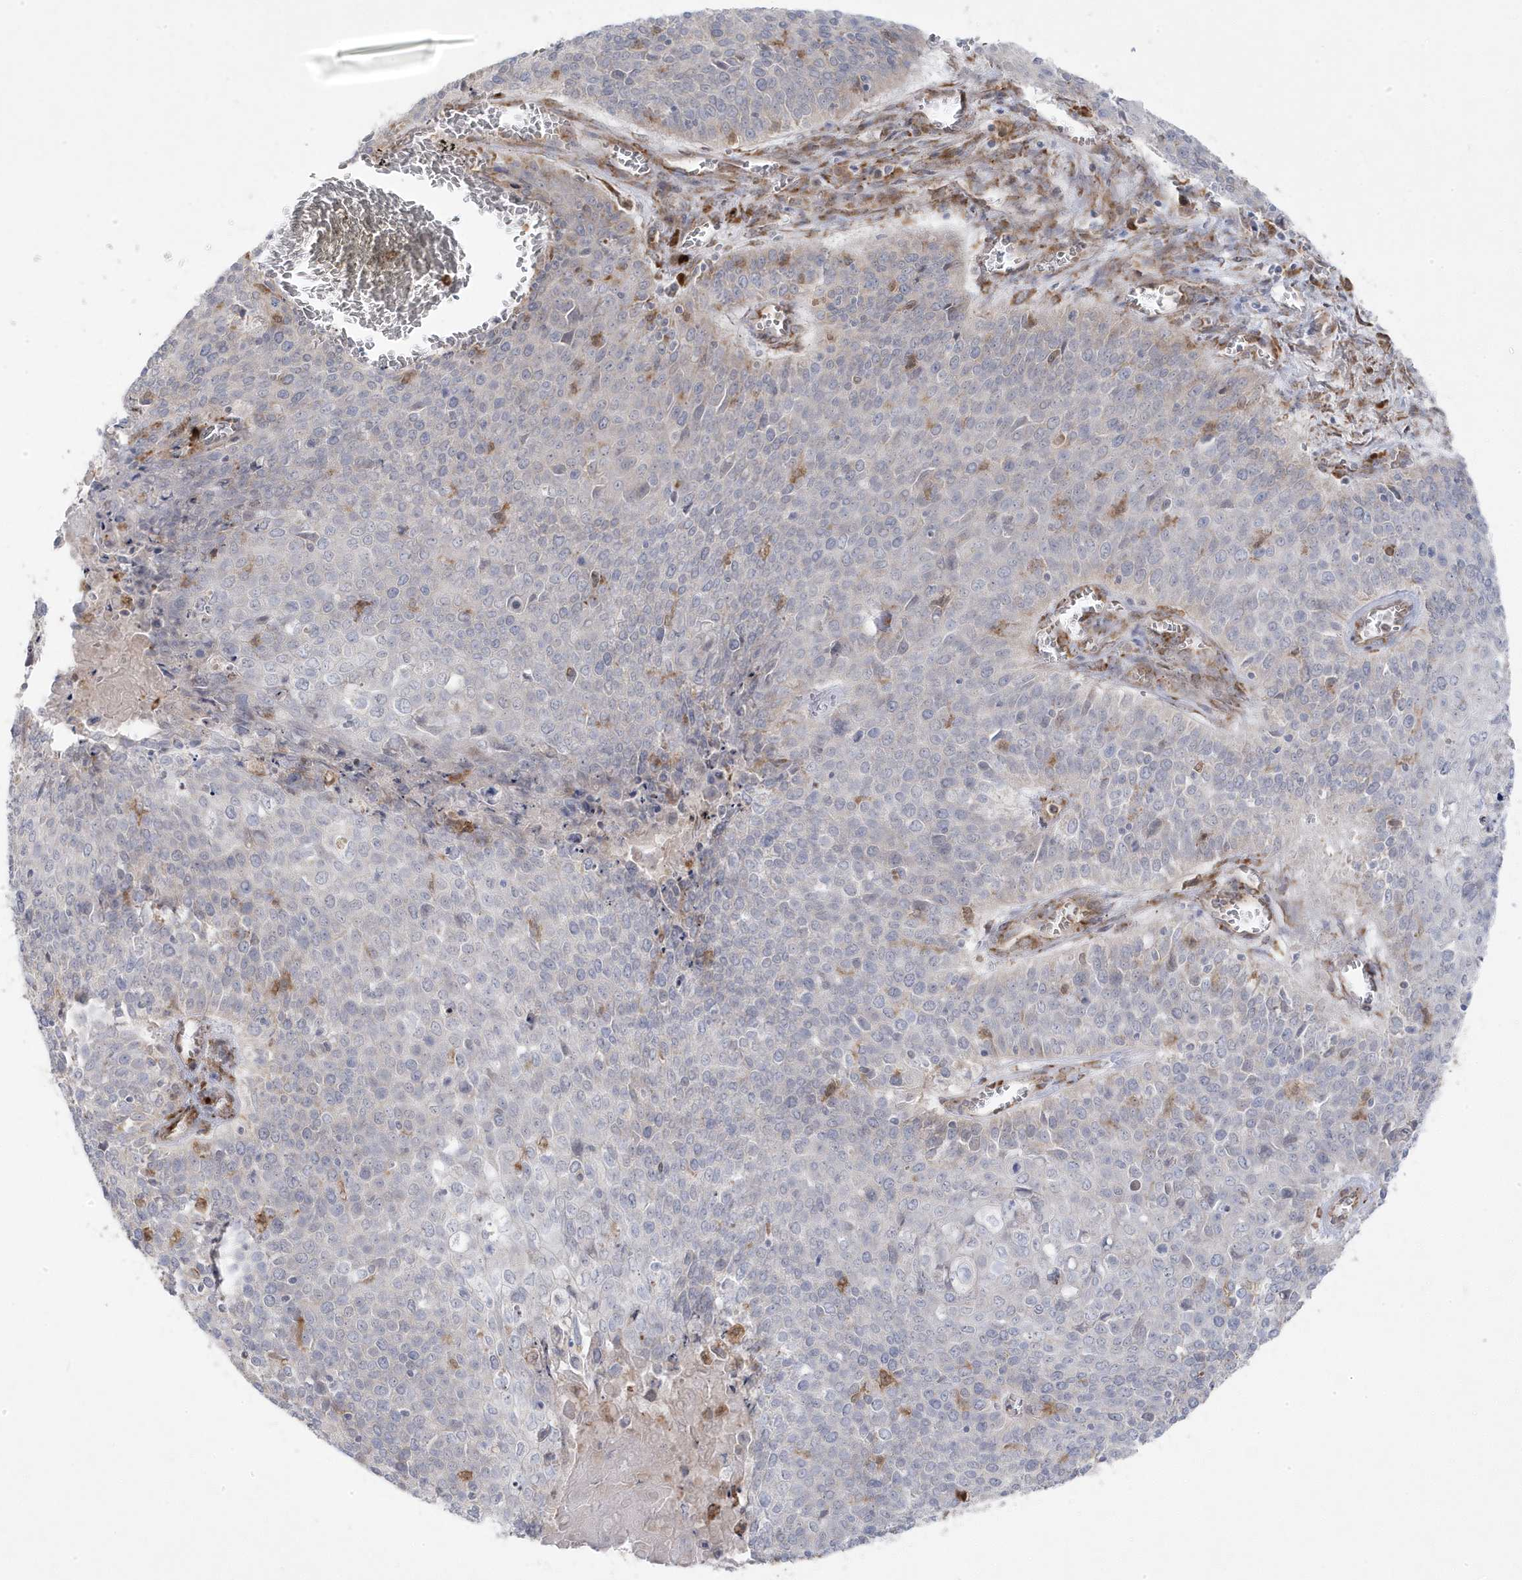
{"staining": {"intensity": "negative", "quantity": "none", "location": "none"}, "tissue": "cervical cancer", "cell_type": "Tumor cells", "image_type": "cancer", "snomed": [{"axis": "morphology", "description": "Squamous cell carcinoma, NOS"}, {"axis": "topography", "description": "Cervix"}], "caption": "An immunohistochemistry micrograph of squamous cell carcinoma (cervical) is shown. There is no staining in tumor cells of squamous cell carcinoma (cervical).", "gene": "ZNF654", "patient": {"sex": "female", "age": 39}}